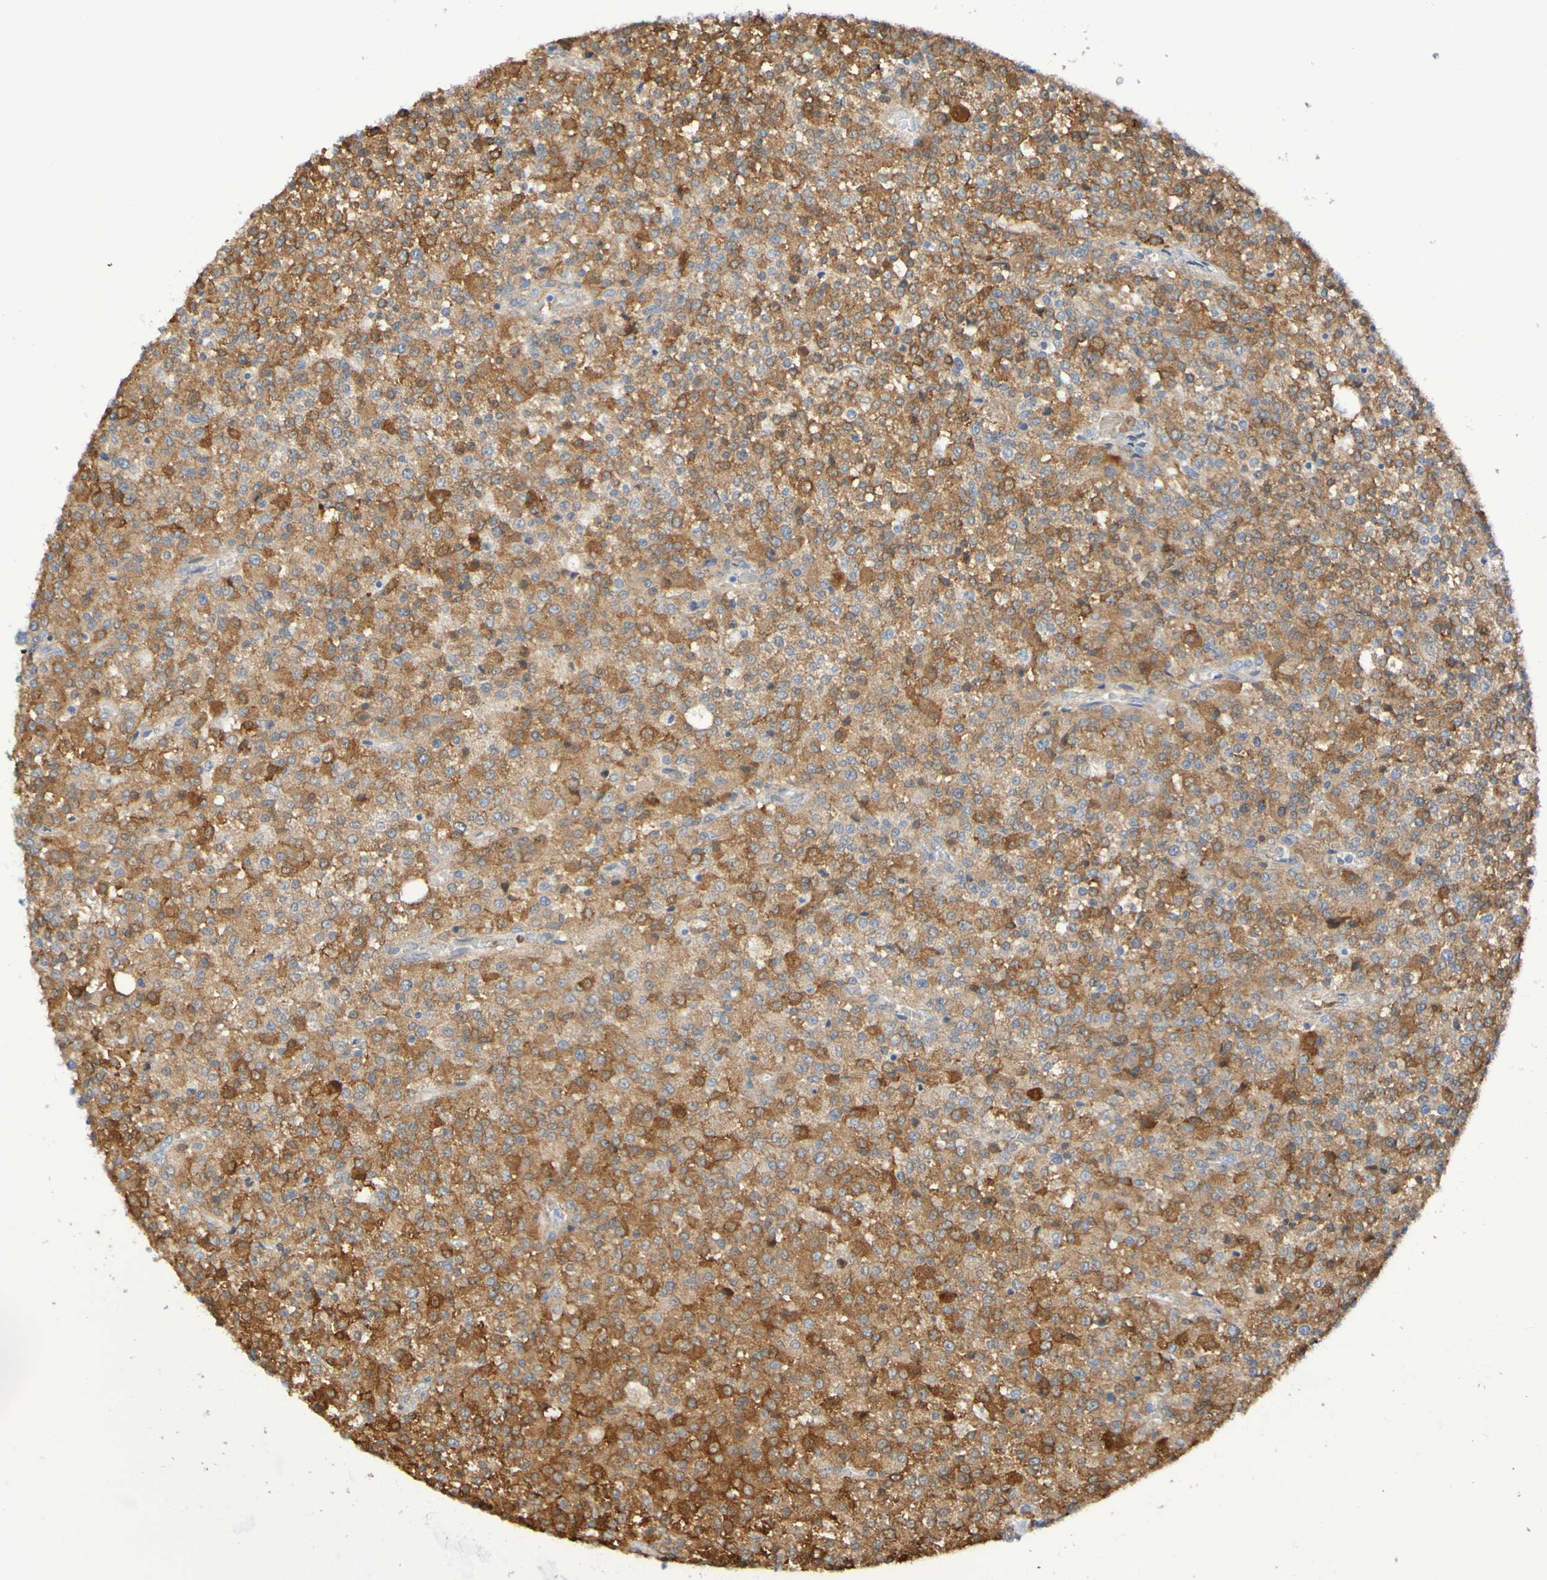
{"staining": {"intensity": "strong", "quantity": ">75%", "location": "cytoplasmic/membranous"}, "tissue": "testis cancer", "cell_type": "Tumor cells", "image_type": "cancer", "snomed": [{"axis": "morphology", "description": "Seminoma, NOS"}, {"axis": "topography", "description": "Testis"}], "caption": "High-power microscopy captured an IHC micrograph of testis cancer (seminoma), revealing strong cytoplasmic/membranous expression in about >75% of tumor cells.", "gene": "SCRG1", "patient": {"sex": "male", "age": 59}}